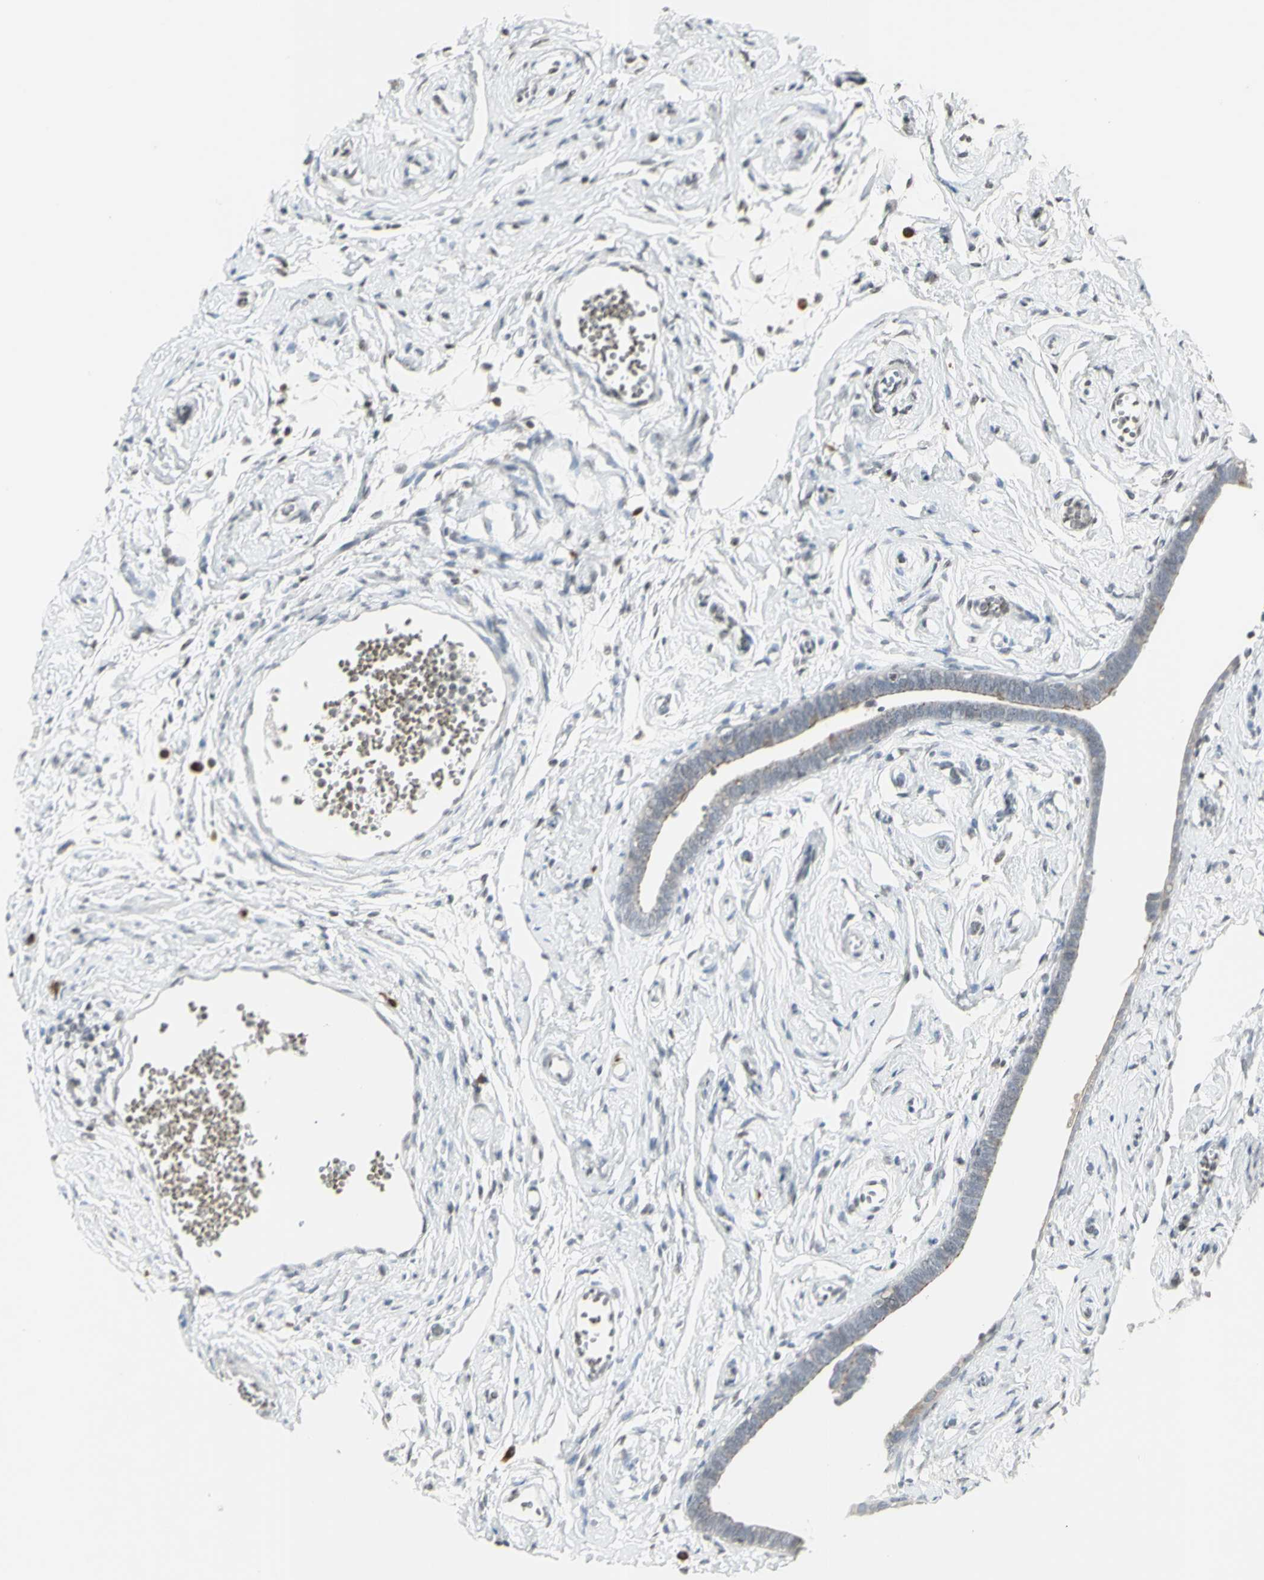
{"staining": {"intensity": "weak", "quantity": "25%-75%", "location": "cytoplasmic/membranous"}, "tissue": "fallopian tube", "cell_type": "Glandular cells", "image_type": "normal", "snomed": [{"axis": "morphology", "description": "Normal tissue, NOS"}, {"axis": "topography", "description": "Fallopian tube"}], "caption": "Fallopian tube stained with DAB (3,3'-diaminobenzidine) immunohistochemistry demonstrates low levels of weak cytoplasmic/membranous positivity in about 25%-75% of glandular cells. (DAB (3,3'-diaminobenzidine) = brown stain, brightfield microscopy at high magnification).", "gene": "MUC5AC", "patient": {"sex": "female", "age": 71}}